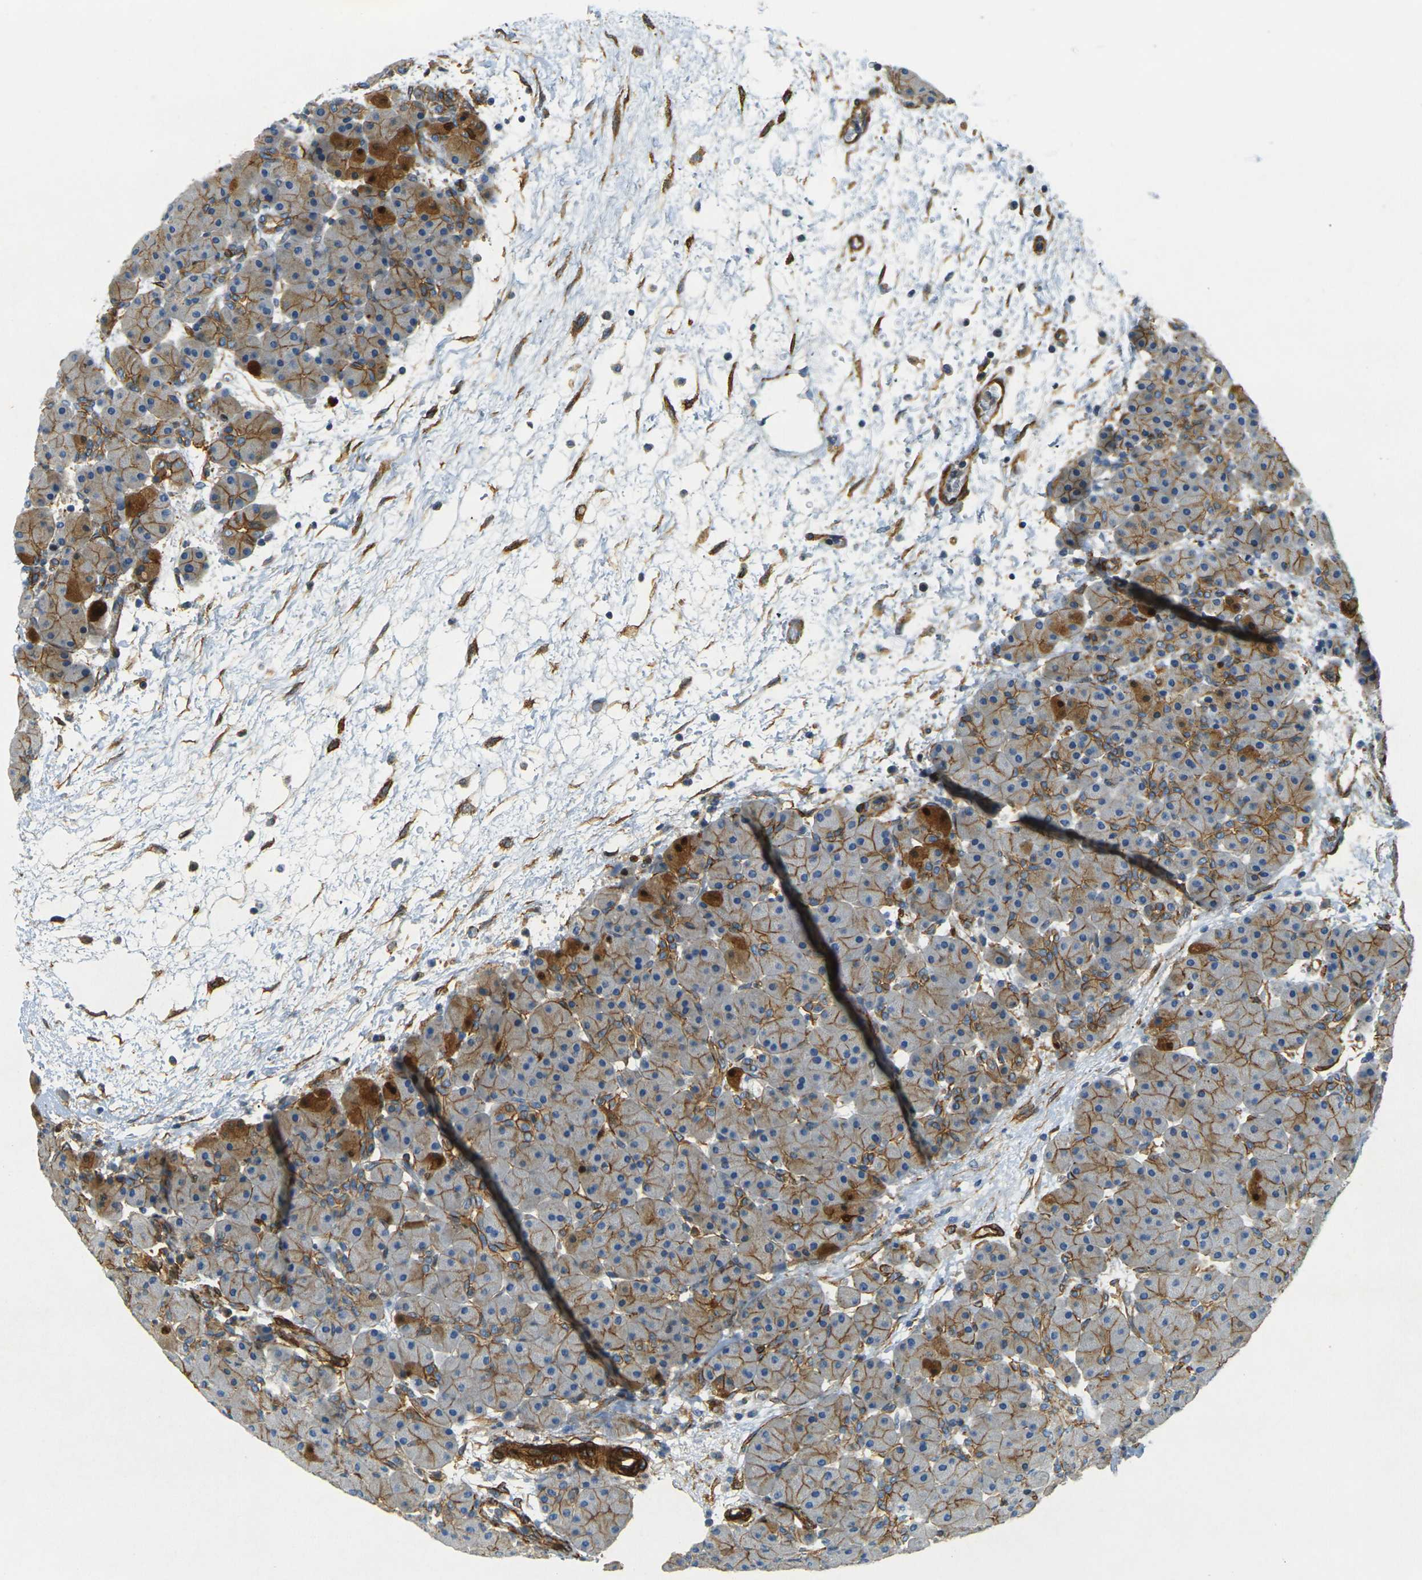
{"staining": {"intensity": "strong", "quantity": "25%-75%", "location": "cytoplasmic/membranous,nuclear"}, "tissue": "pancreas", "cell_type": "Exocrine glandular cells", "image_type": "normal", "snomed": [{"axis": "morphology", "description": "Normal tissue, NOS"}, {"axis": "topography", "description": "Pancreas"}], "caption": "Immunohistochemical staining of unremarkable pancreas displays 25%-75% levels of strong cytoplasmic/membranous,nuclear protein staining in about 25%-75% of exocrine glandular cells. The staining is performed using DAB brown chromogen to label protein expression. The nuclei are counter-stained blue using hematoxylin.", "gene": "EPHA7", "patient": {"sex": "male", "age": 66}}